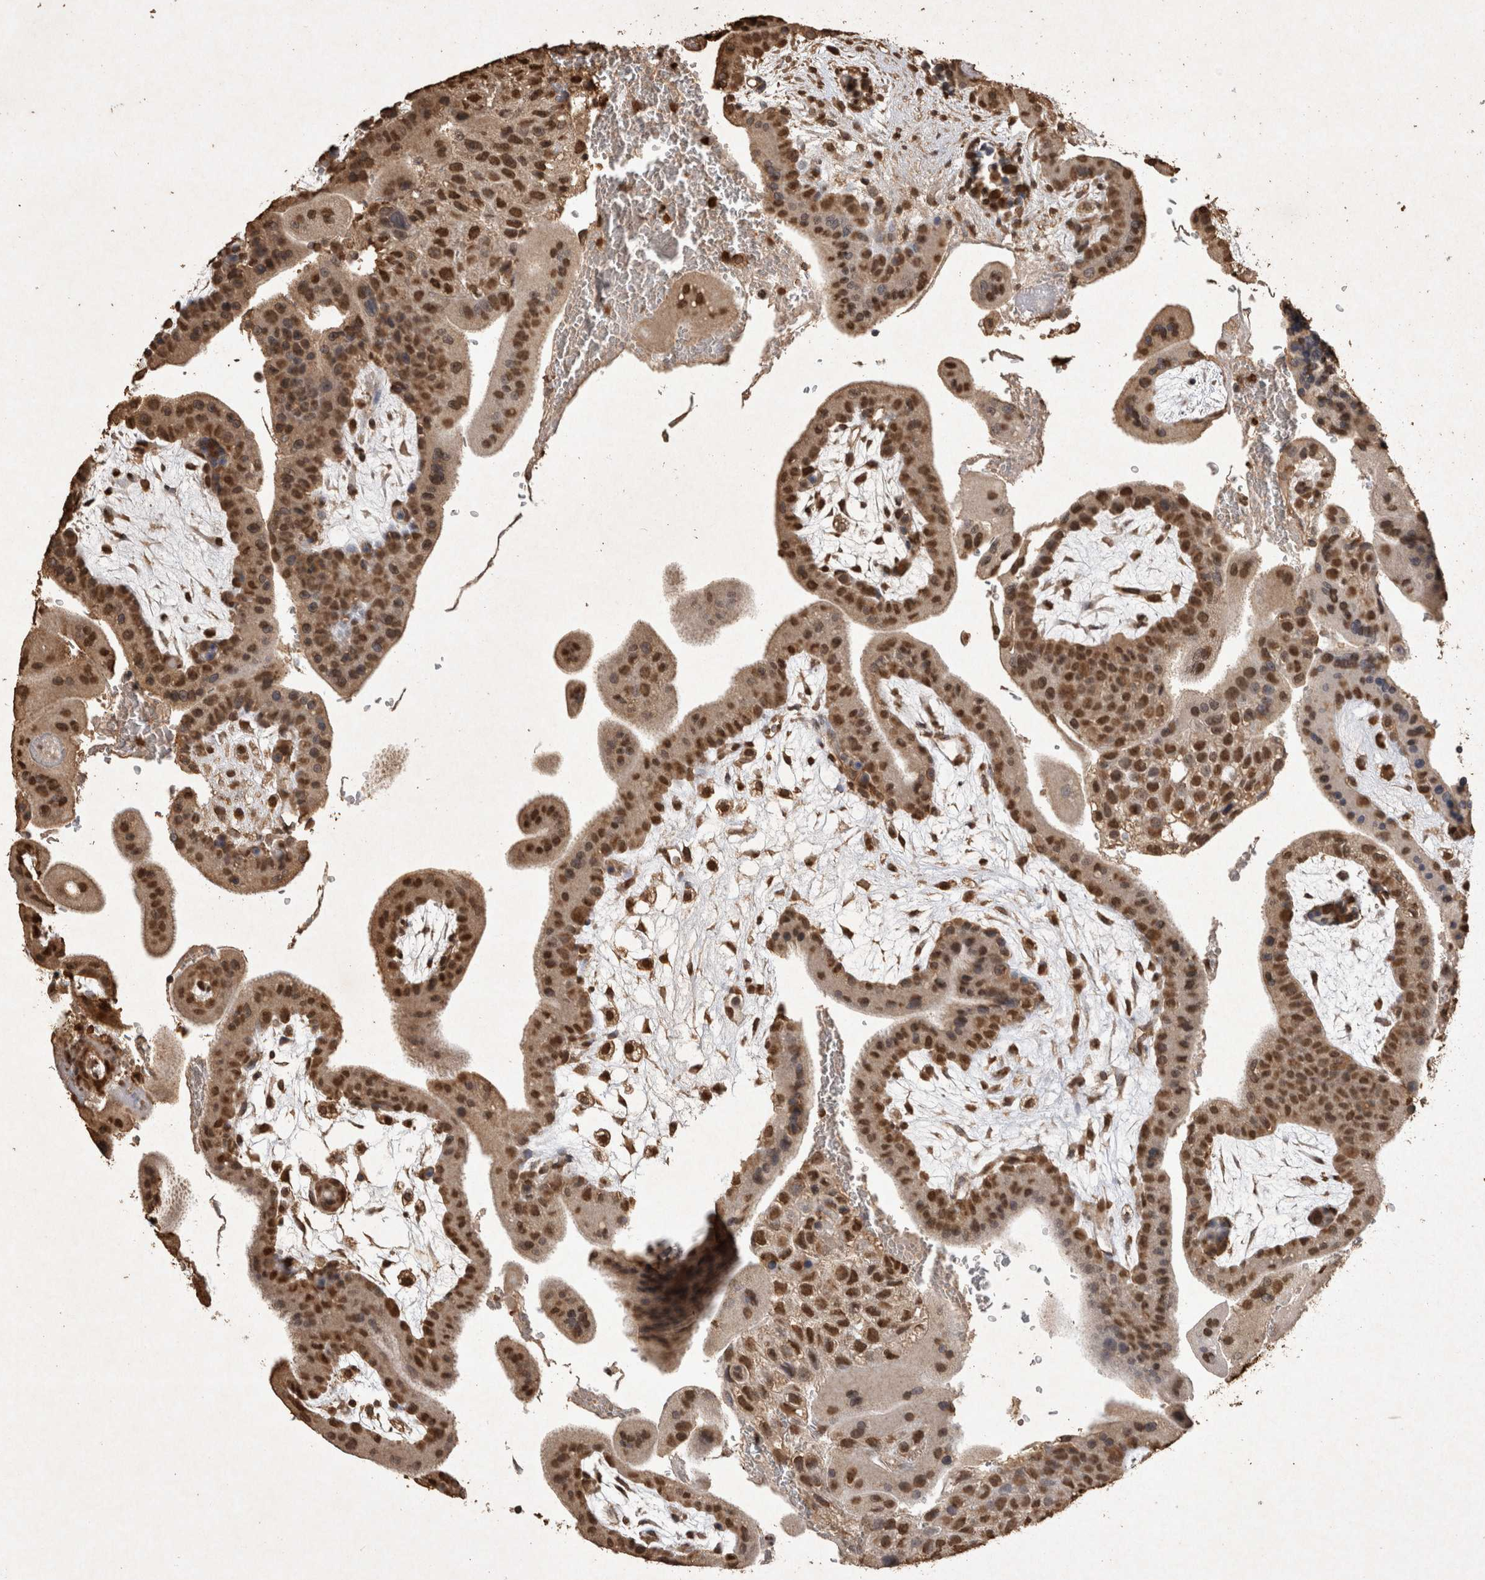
{"staining": {"intensity": "strong", "quantity": ">75%", "location": "cytoplasmic/membranous,nuclear"}, "tissue": "placenta", "cell_type": "Decidual cells", "image_type": "normal", "snomed": [{"axis": "morphology", "description": "Normal tissue, NOS"}, {"axis": "topography", "description": "Placenta"}], "caption": "Immunohistochemical staining of normal placenta reveals high levels of strong cytoplasmic/membranous,nuclear staining in about >75% of decidual cells. The staining was performed using DAB (3,3'-diaminobenzidine) to visualize the protein expression in brown, while the nuclei were stained in blue with hematoxylin (Magnification: 20x).", "gene": "OAS2", "patient": {"sex": "female", "age": 35}}